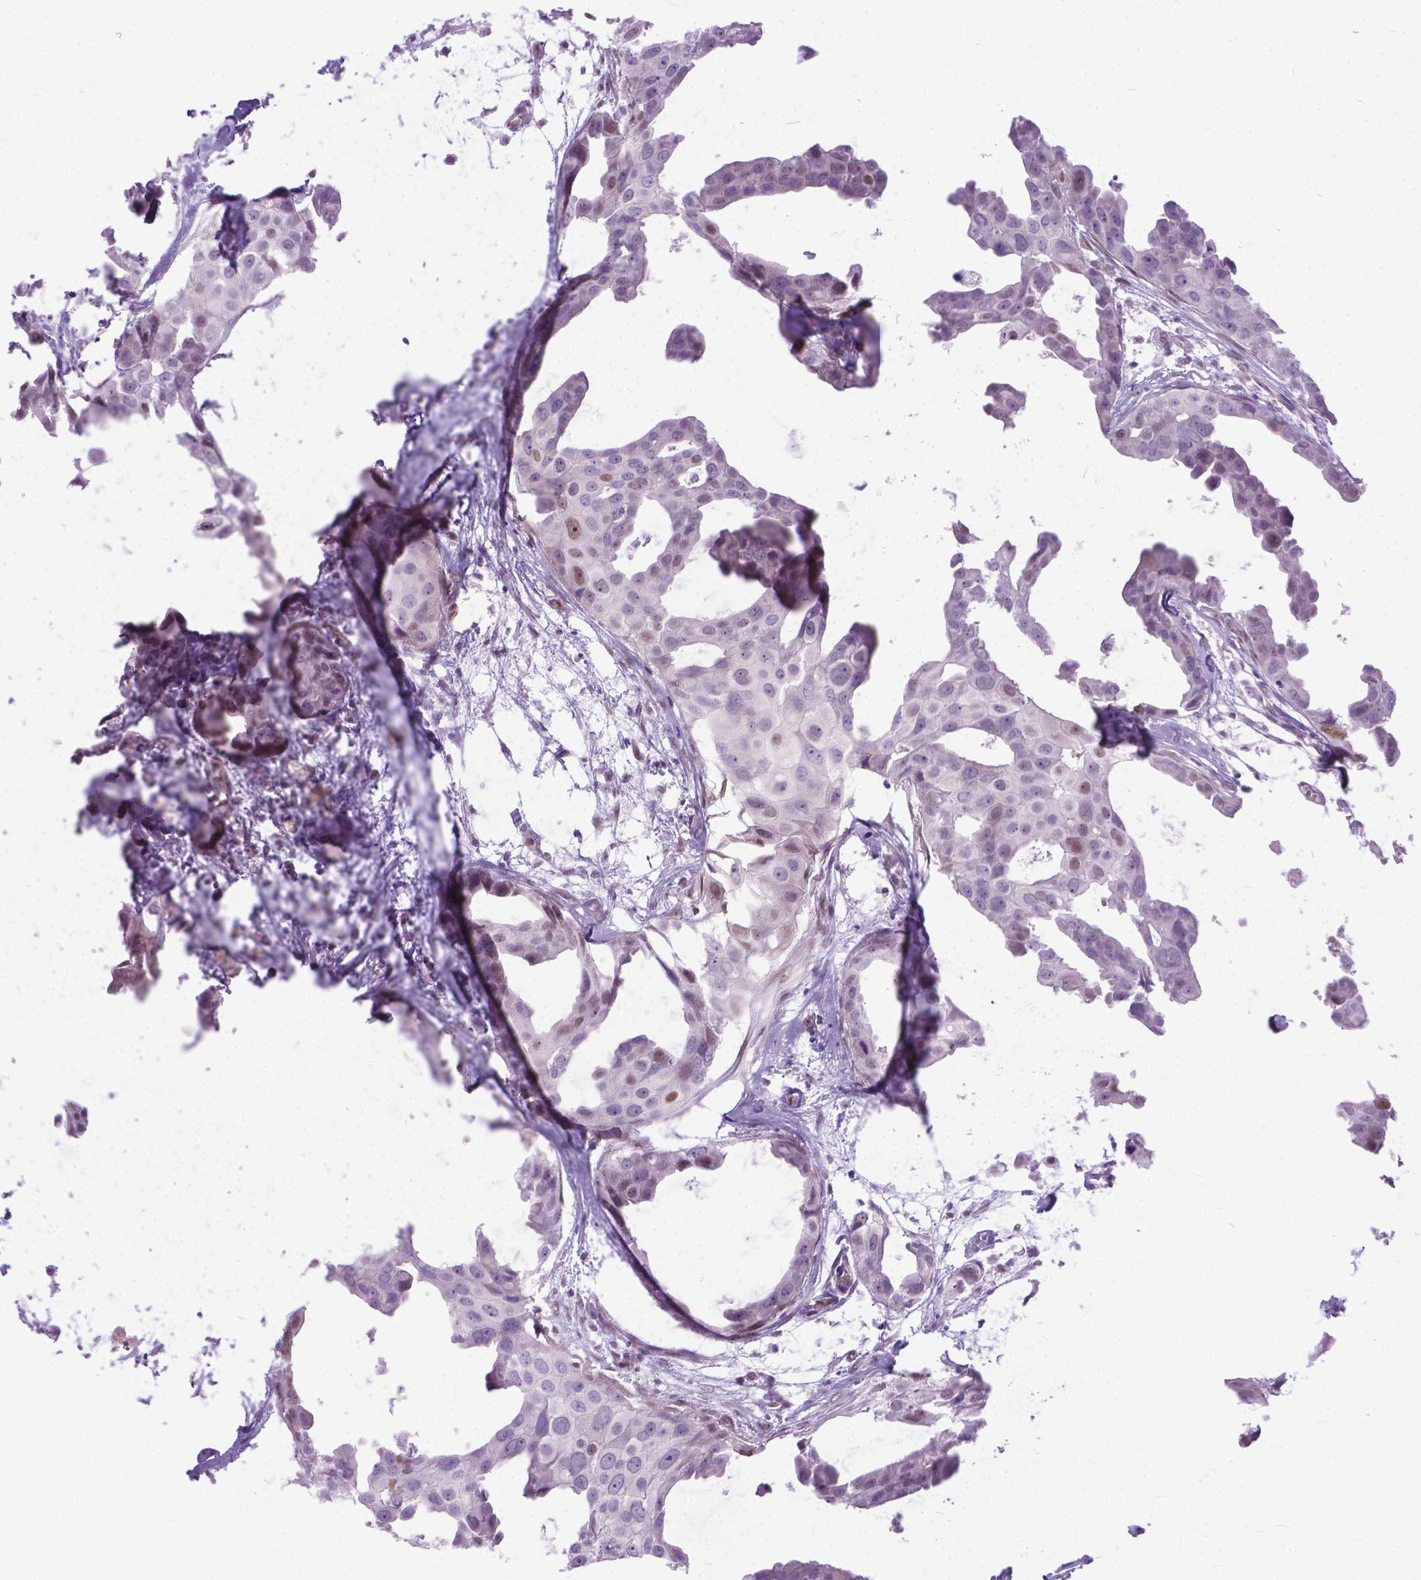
{"staining": {"intensity": "moderate", "quantity": "<25%", "location": "nuclear"}, "tissue": "breast cancer", "cell_type": "Tumor cells", "image_type": "cancer", "snomed": [{"axis": "morphology", "description": "Duct carcinoma"}, {"axis": "topography", "description": "Breast"}], "caption": "Infiltrating ductal carcinoma (breast) tissue shows moderate nuclear staining in approximately <25% of tumor cells, visualized by immunohistochemistry.", "gene": "APCDD1L", "patient": {"sex": "female", "age": 38}}